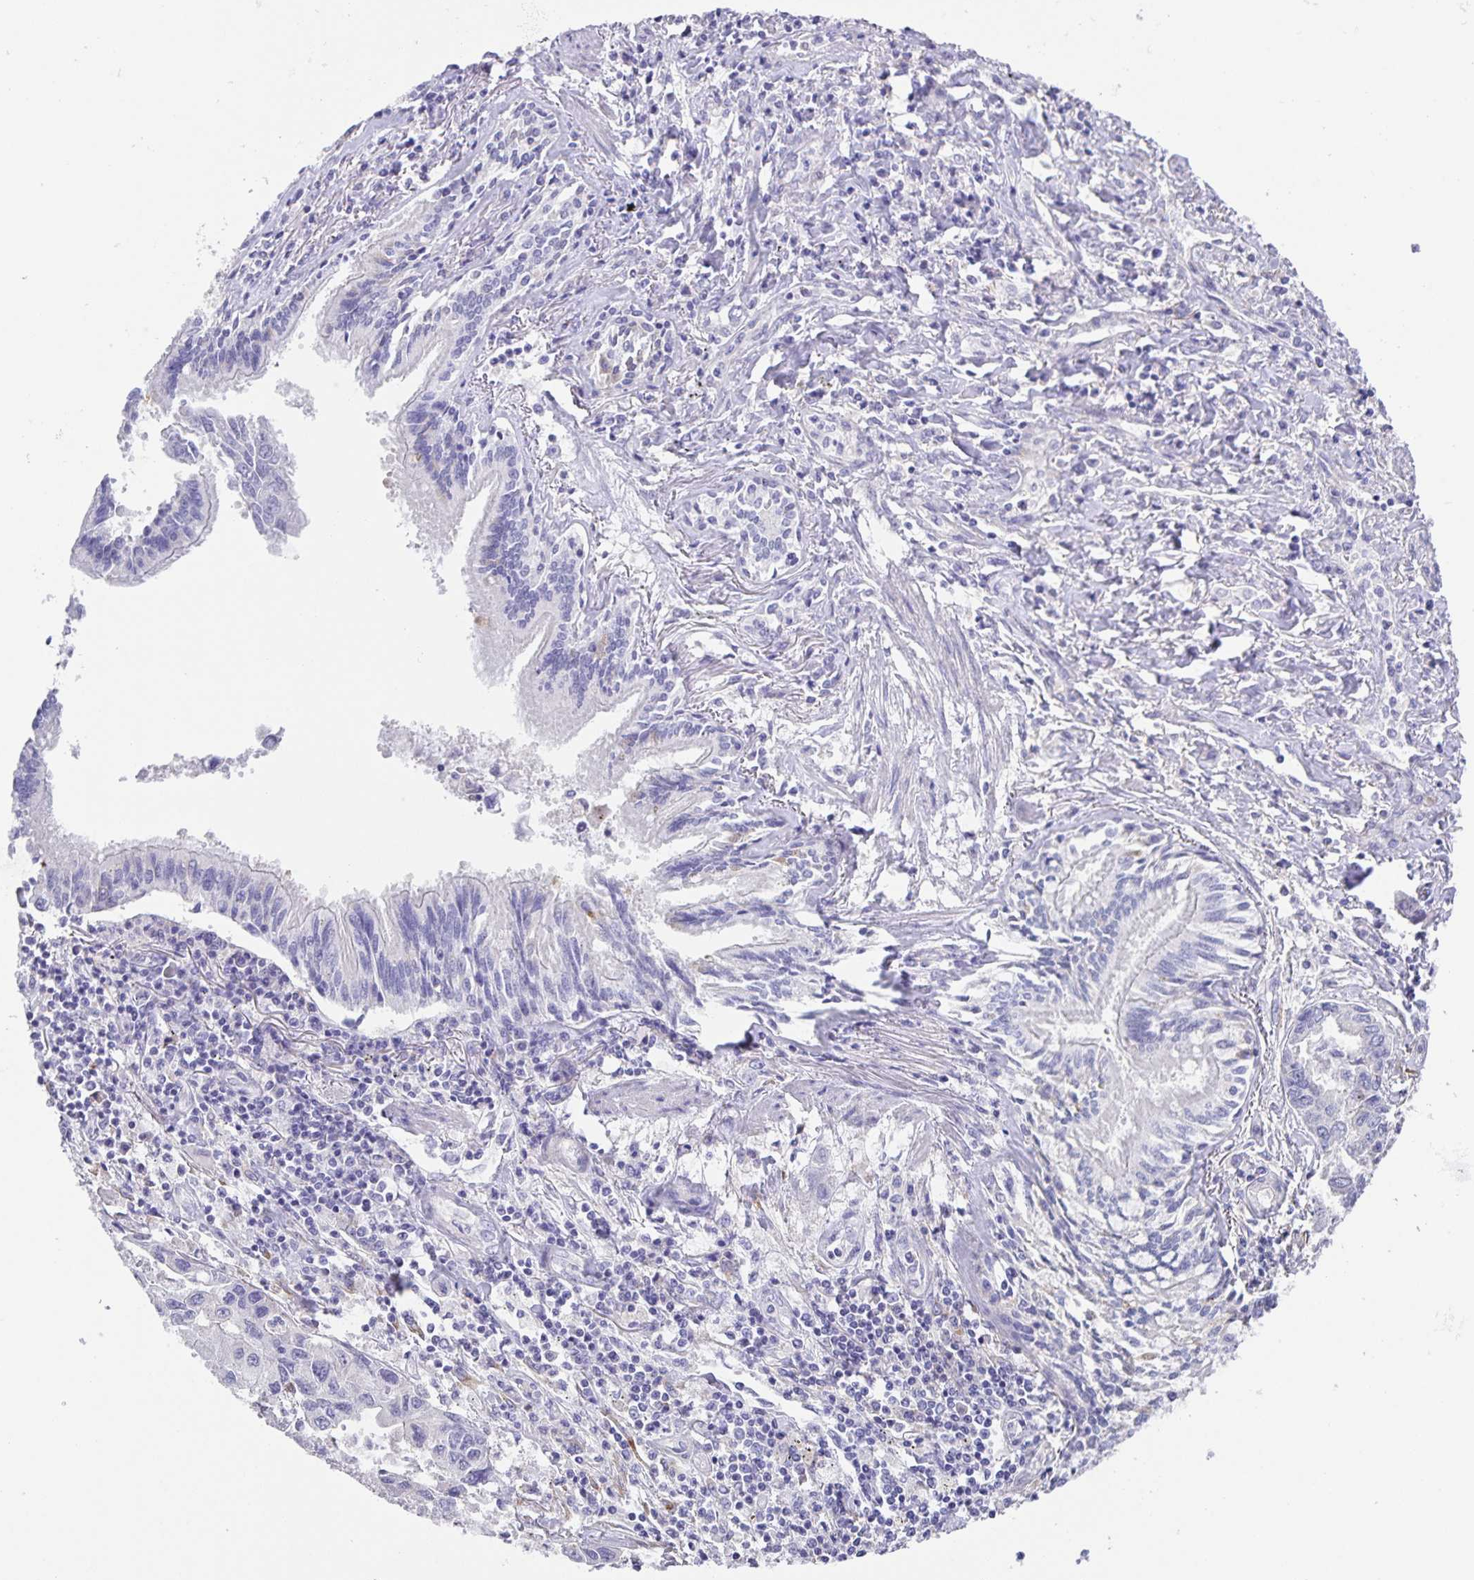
{"staining": {"intensity": "negative", "quantity": "none", "location": "none"}, "tissue": "lung cancer", "cell_type": "Tumor cells", "image_type": "cancer", "snomed": [{"axis": "morphology", "description": "Adenocarcinoma, NOS"}, {"axis": "topography", "description": "Lung"}], "caption": "Lung cancer was stained to show a protein in brown. There is no significant staining in tumor cells.", "gene": "PRR36", "patient": {"sex": "male", "age": 64}}